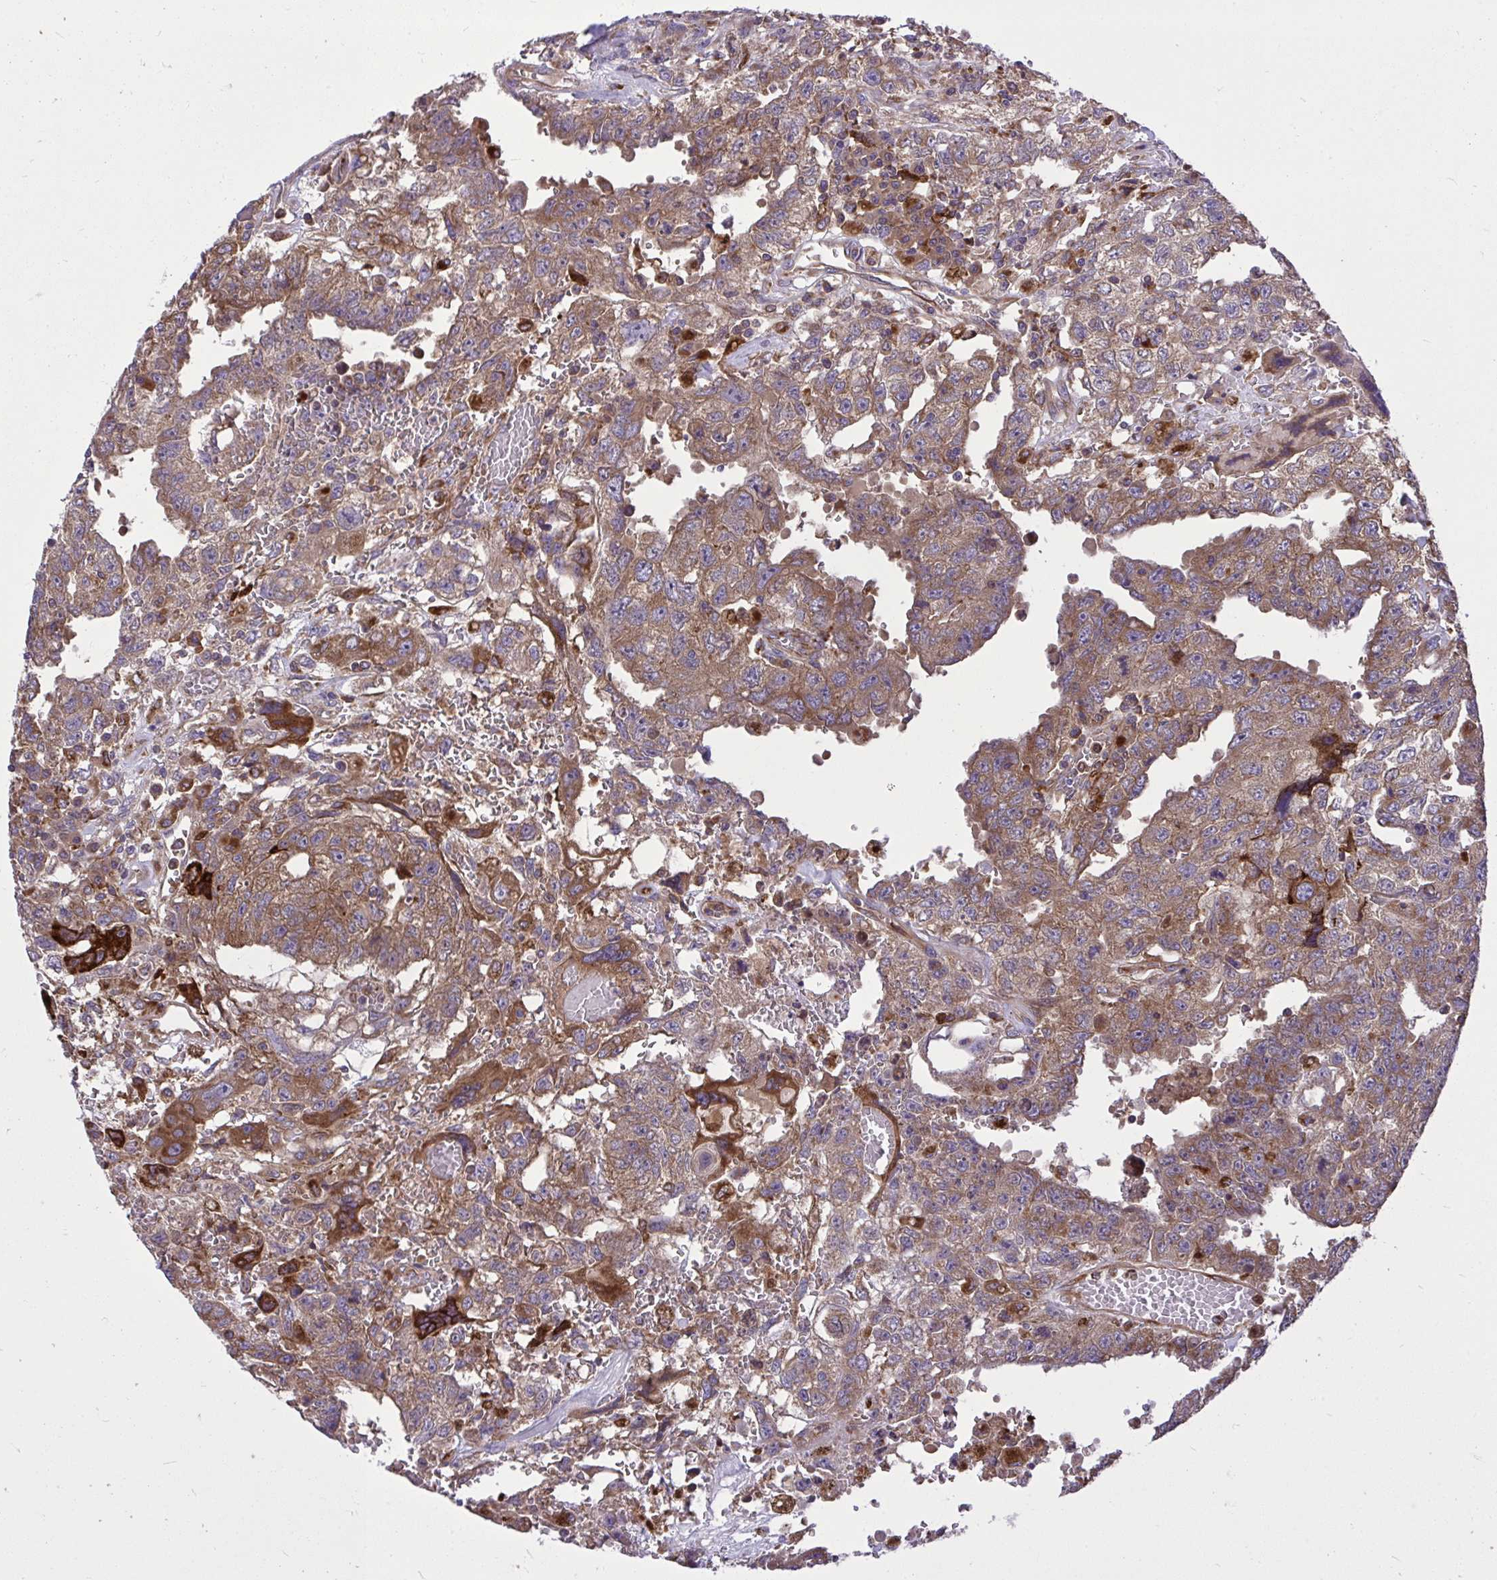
{"staining": {"intensity": "moderate", "quantity": ">75%", "location": "cytoplasmic/membranous"}, "tissue": "testis cancer", "cell_type": "Tumor cells", "image_type": "cancer", "snomed": [{"axis": "morphology", "description": "Carcinoma, Embryonal, NOS"}, {"axis": "topography", "description": "Testis"}], "caption": "Protein staining of testis embryonal carcinoma tissue demonstrates moderate cytoplasmic/membranous expression in approximately >75% of tumor cells.", "gene": "PAIP2", "patient": {"sex": "male", "age": 26}}